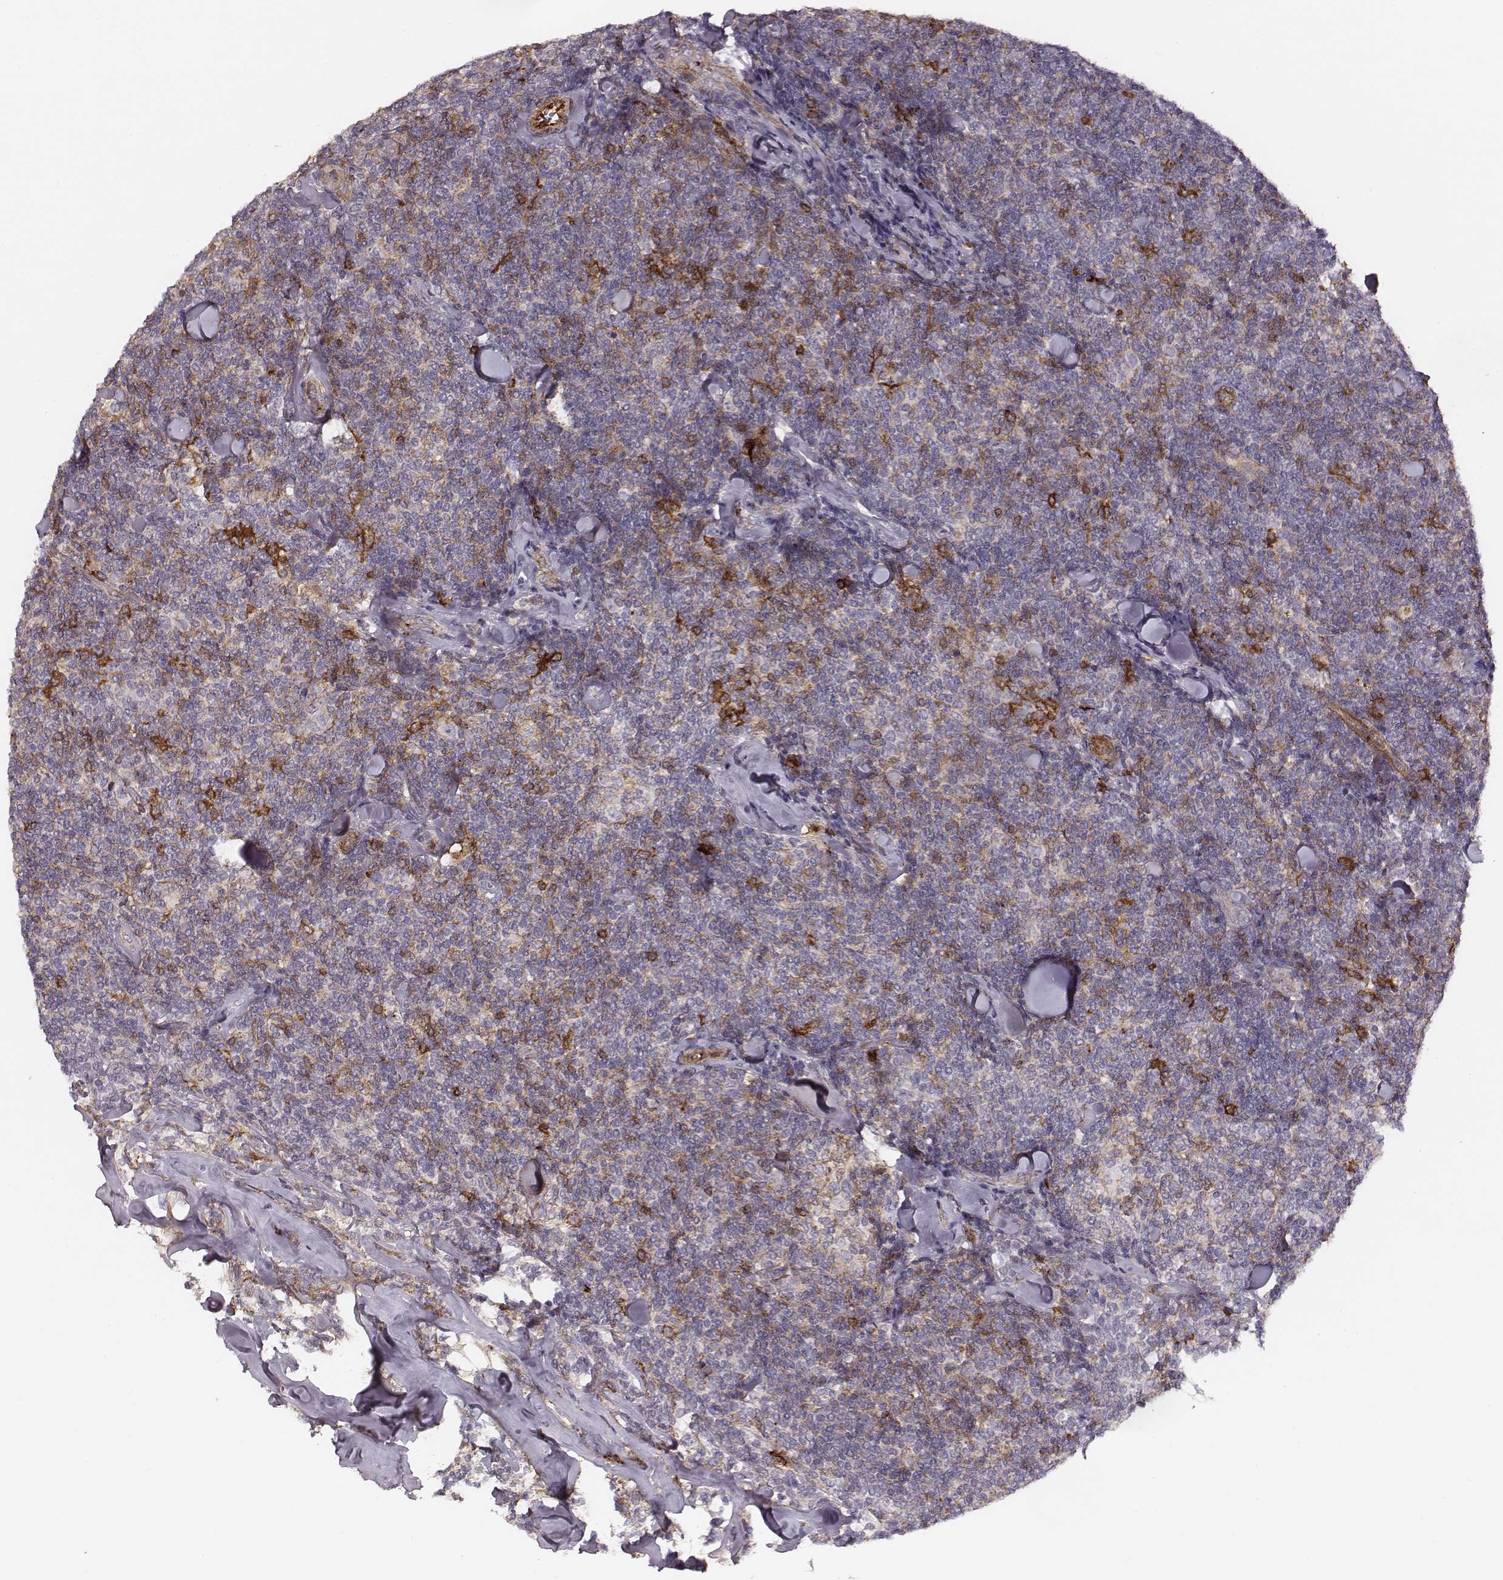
{"staining": {"intensity": "weak", "quantity": ">75%", "location": "cytoplasmic/membranous"}, "tissue": "lymphoma", "cell_type": "Tumor cells", "image_type": "cancer", "snomed": [{"axis": "morphology", "description": "Malignant lymphoma, non-Hodgkin's type, Low grade"}, {"axis": "topography", "description": "Lymph node"}], "caption": "Immunohistochemistry (IHC) histopathology image of human lymphoma stained for a protein (brown), which demonstrates low levels of weak cytoplasmic/membranous staining in approximately >75% of tumor cells.", "gene": "ZYX", "patient": {"sex": "female", "age": 56}}